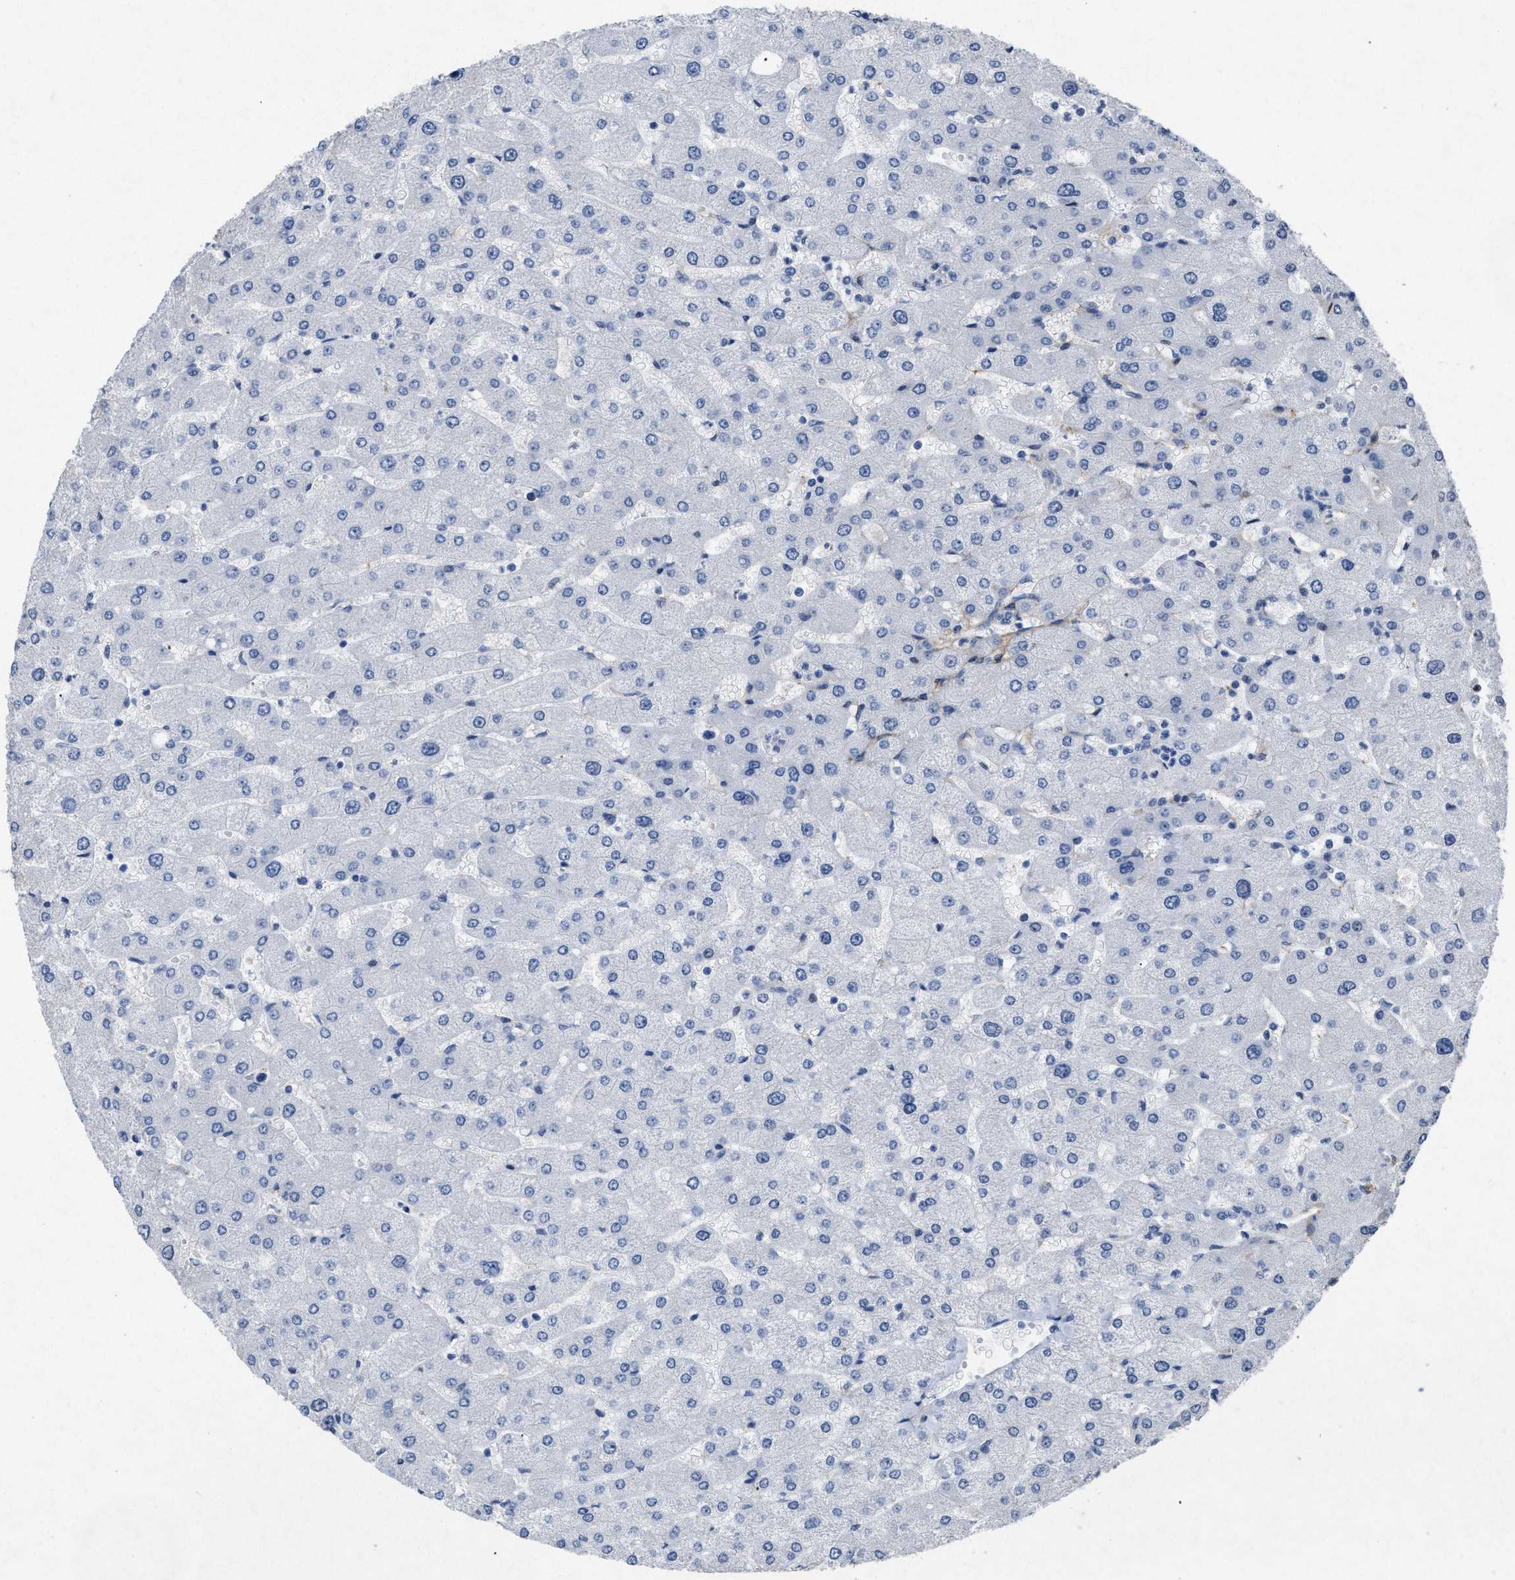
{"staining": {"intensity": "negative", "quantity": "none", "location": "none"}, "tissue": "liver", "cell_type": "Cholangiocytes", "image_type": "normal", "snomed": [{"axis": "morphology", "description": "Normal tissue, NOS"}, {"axis": "topography", "description": "Liver"}], "caption": "A photomicrograph of liver stained for a protein exhibits no brown staining in cholangiocytes. The staining is performed using DAB brown chromogen with nuclei counter-stained in using hematoxylin.", "gene": "PDGFRA", "patient": {"sex": "male", "age": 55}}